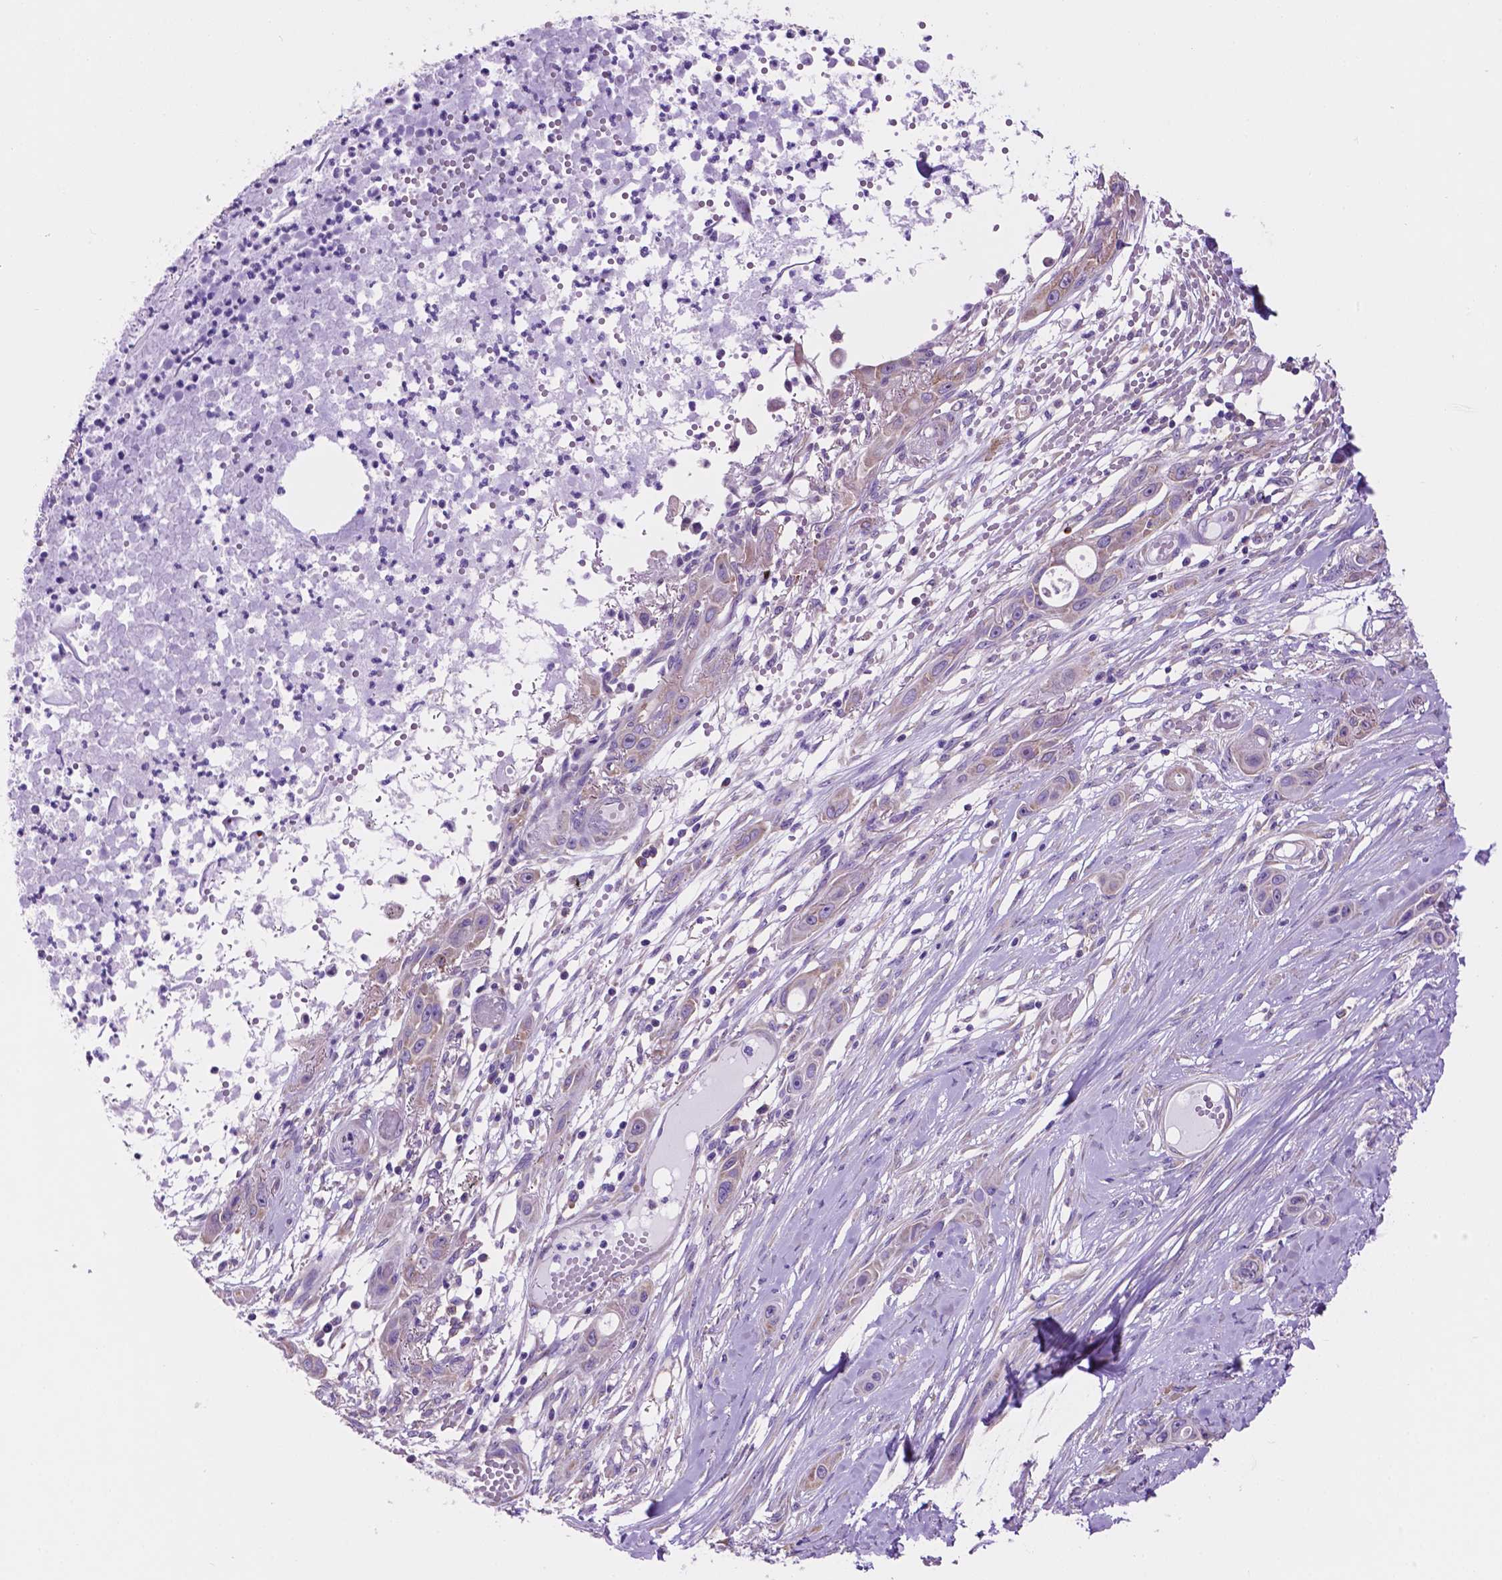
{"staining": {"intensity": "negative", "quantity": "none", "location": "none"}, "tissue": "skin cancer", "cell_type": "Tumor cells", "image_type": "cancer", "snomed": [{"axis": "morphology", "description": "Squamous cell carcinoma, NOS"}, {"axis": "topography", "description": "Skin"}], "caption": "Immunohistochemistry (IHC) histopathology image of skin cancer stained for a protein (brown), which displays no expression in tumor cells.", "gene": "SPDYA", "patient": {"sex": "female", "age": 69}}